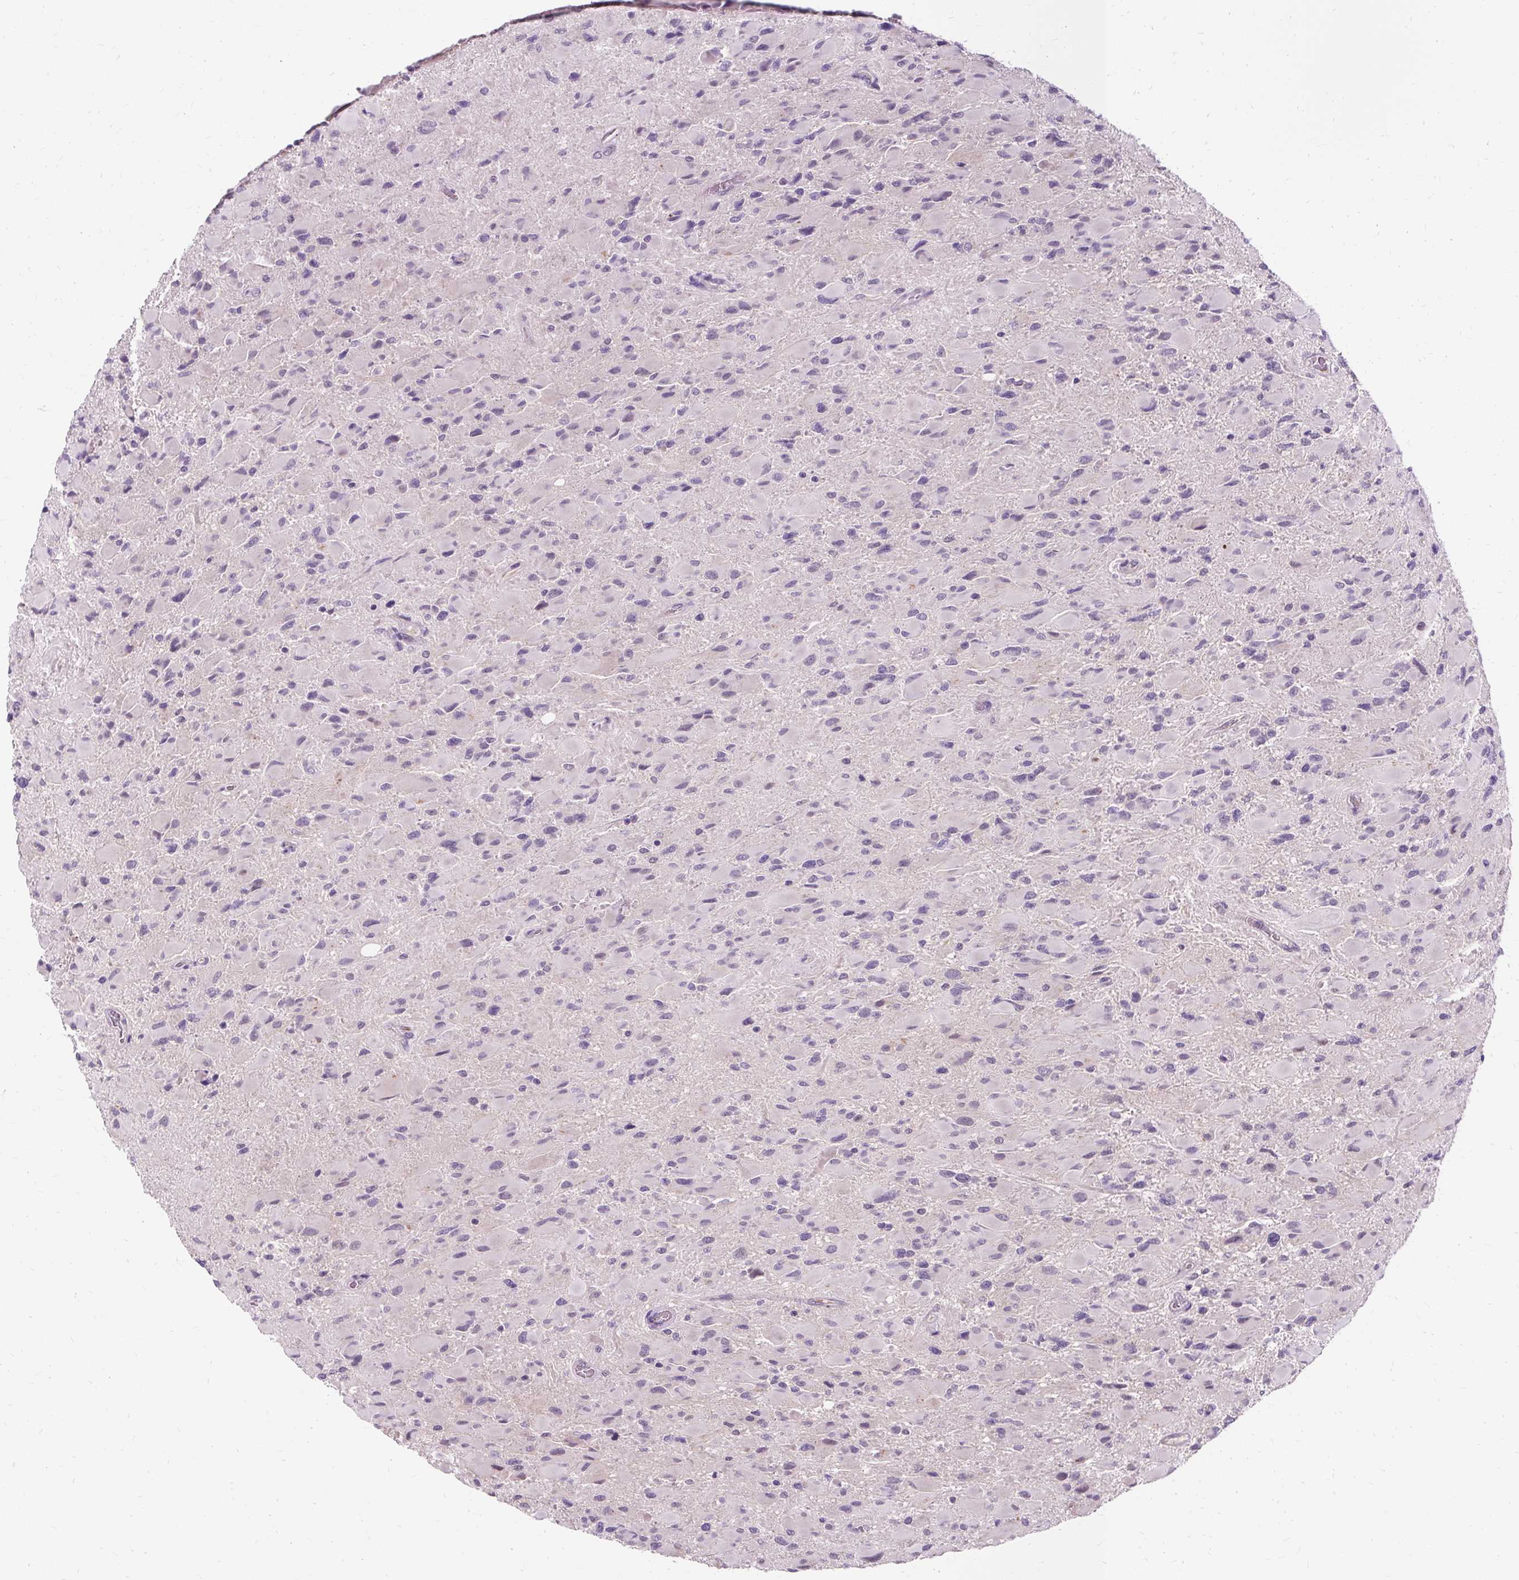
{"staining": {"intensity": "negative", "quantity": "none", "location": "none"}, "tissue": "glioma", "cell_type": "Tumor cells", "image_type": "cancer", "snomed": [{"axis": "morphology", "description": "Glioma, malignant, High grade"}, {"axis": "topography", "description": "Cerebral cortex"}], "caption": "IHC of glioma reveals no positivity in tumor cells. (Stains: DAB (3,3'-diaminobenzidine) IHC with hematoxylin counter stain, Microscopy: brightfield microscopy at high magnification).", "gene": "RYBP", "patient": {"sex": "female", "age": 36}}